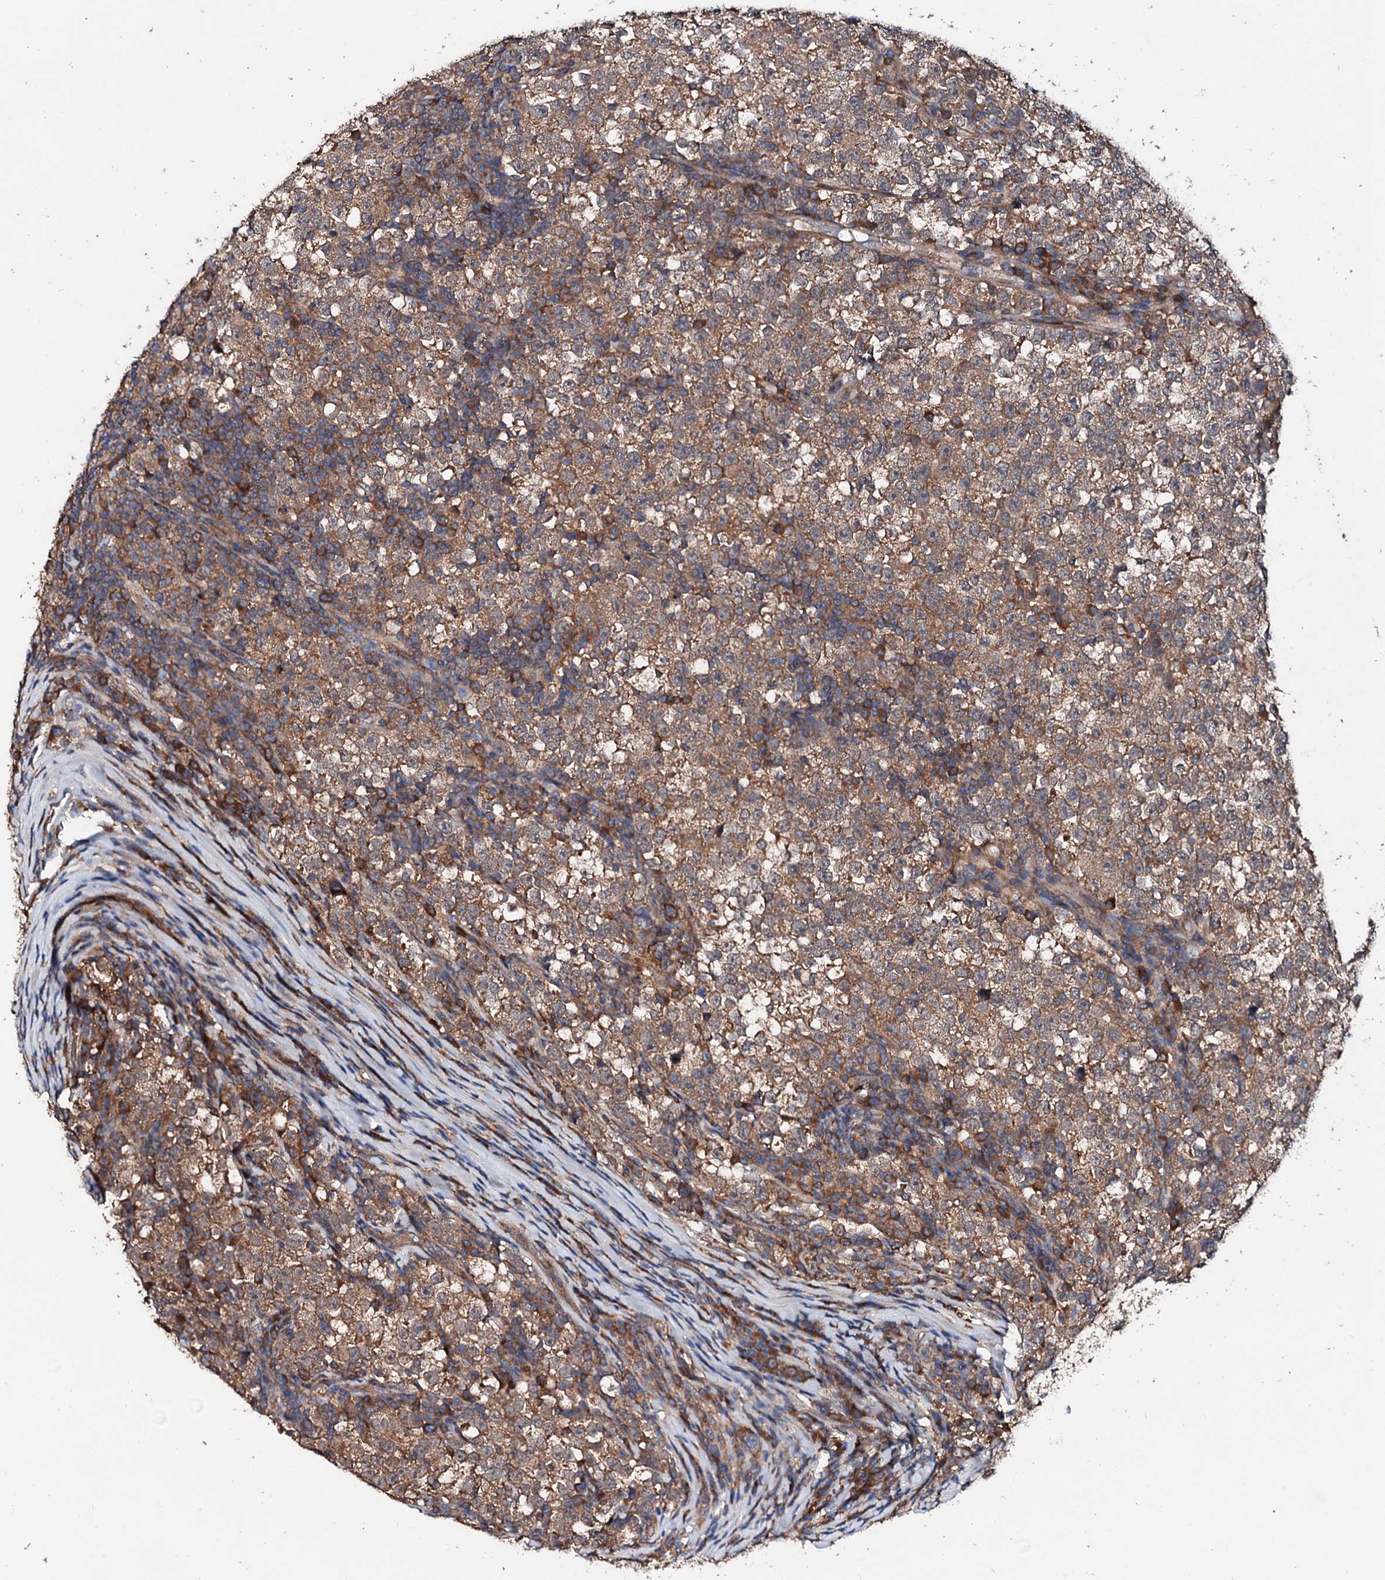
{"staining": {"intensity": "moderate", "quantity": ">75%", "location": "cytoplasmic/membranous"}, "tissue": "testis cancer", "cell_type": "Tumor cells", "image_type": "cancer", "snomed": [{"axis": "morphology", "description": "Normal tissue, NOS"}, {"axis": "morphology", "description": "Seminoma, NOS"}, {"axis": "topography", "description": "Testis"}], "caption": "Protein staining of testis seminoma tissue shows moderate cytoplasmic/membranous staining in approximately >75% of tumor cells. (DAB (3,3'-diaminobenzidine) IHC with brightfield microscopy, high magnification).", "gene": "EXTL1", "patient": {"sex": "male", "age": 43}}